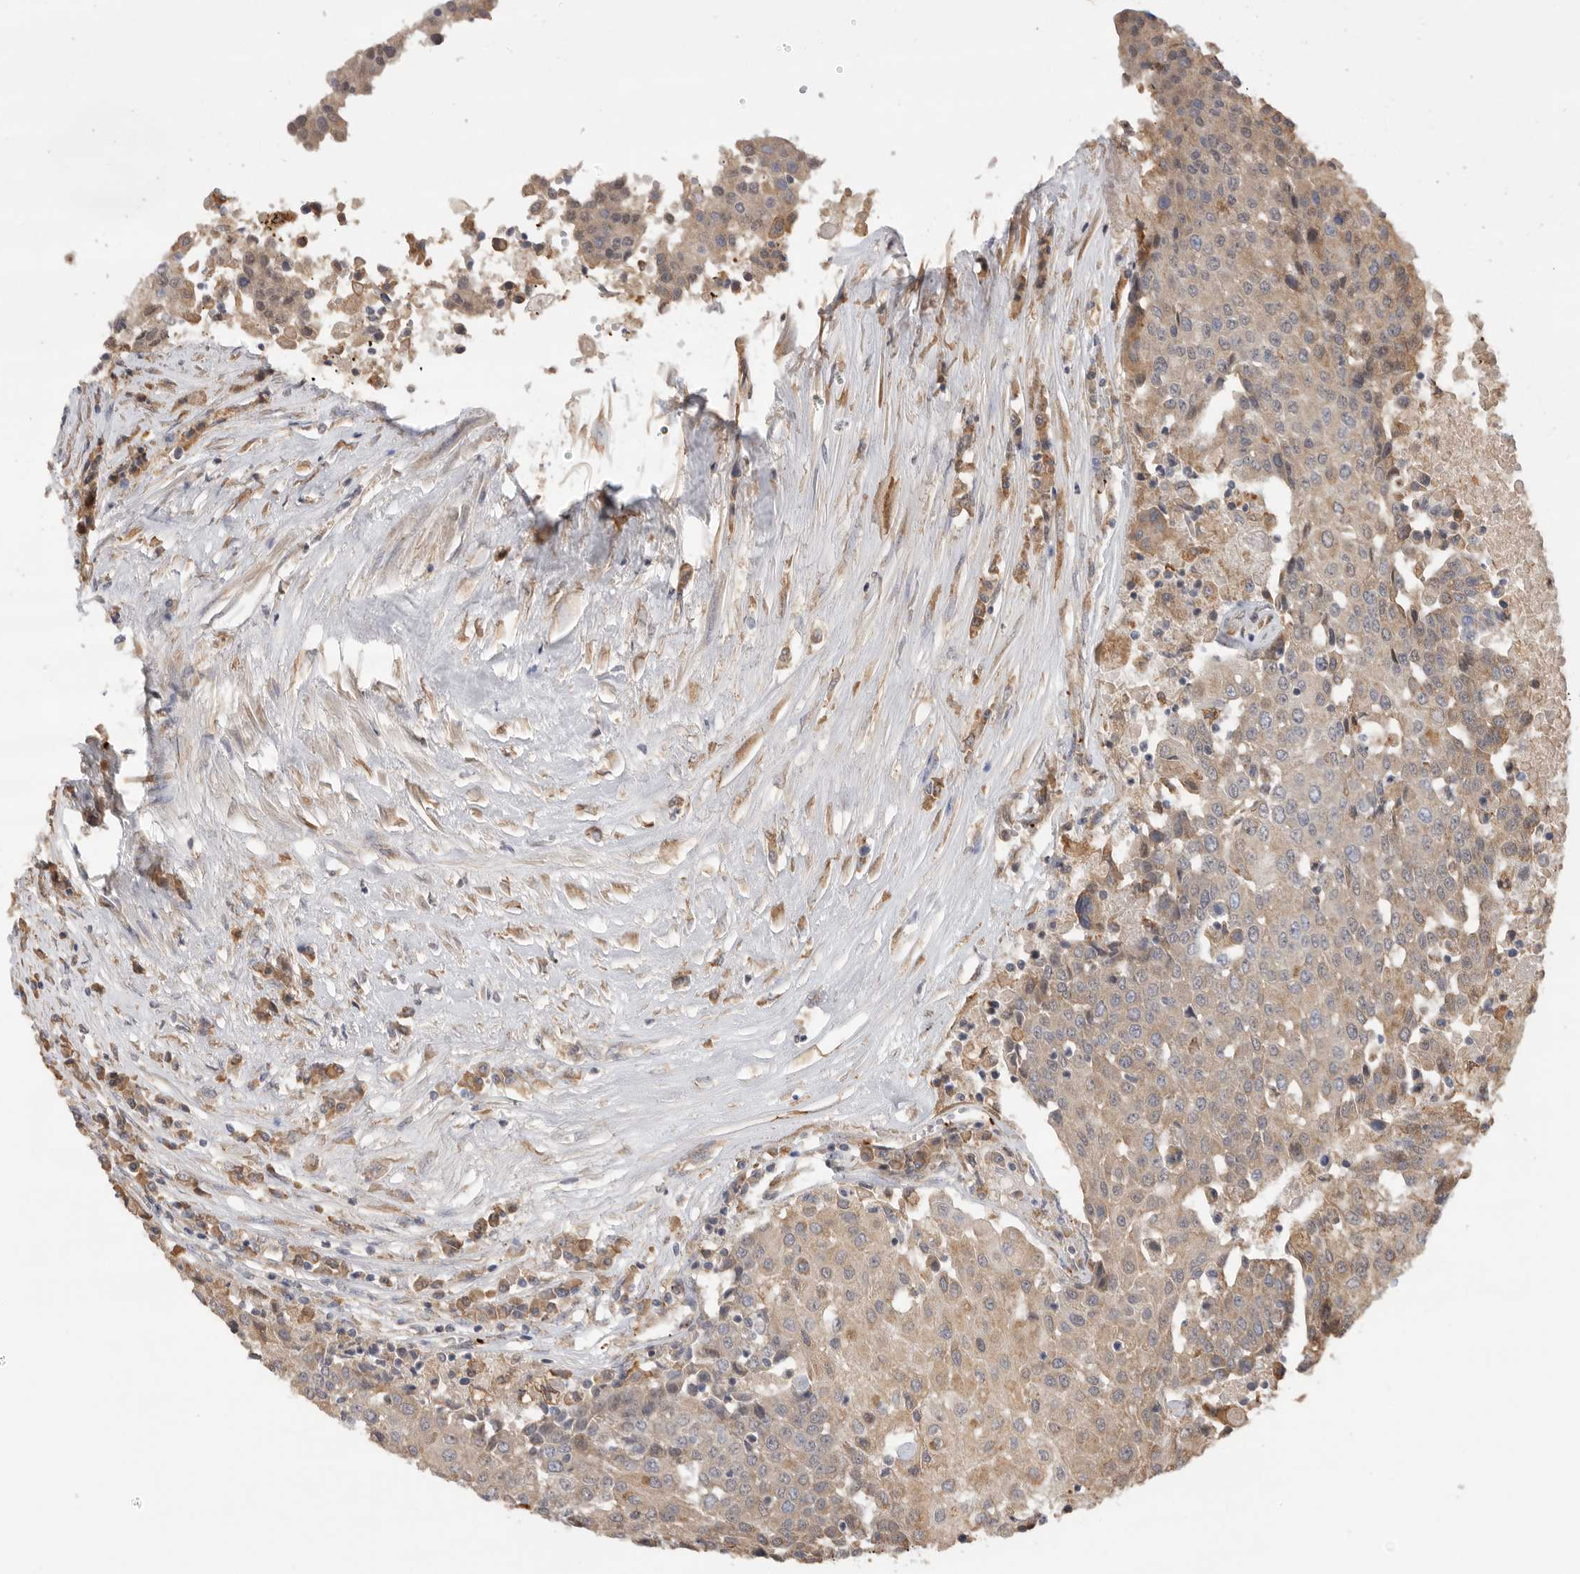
{"staining": {"intensity": "weak", "quantity": "25%-75%", "location": "cytoplasmic/membranous"}, "tissue": "urothelial cancer", "cell_type": "Tumor cells", "image_type": "cancer", "snomed": [{"axis": "morphology", "description": "Urothelial carcinoma, High grade"}, {"axis": "topography", "description": "Urinary bladder"}], "caption": "Immunohistochemistry (IHC) micrograph of urothelial carcinoma (high-grade) stained for a protein (brown), which displays low levels of weak cytoplasmic/membranous staining in about 25%-75% of tumor cells.", "gene": "CDC42BPB", "patient": {"sex": "female", "age": 85}}